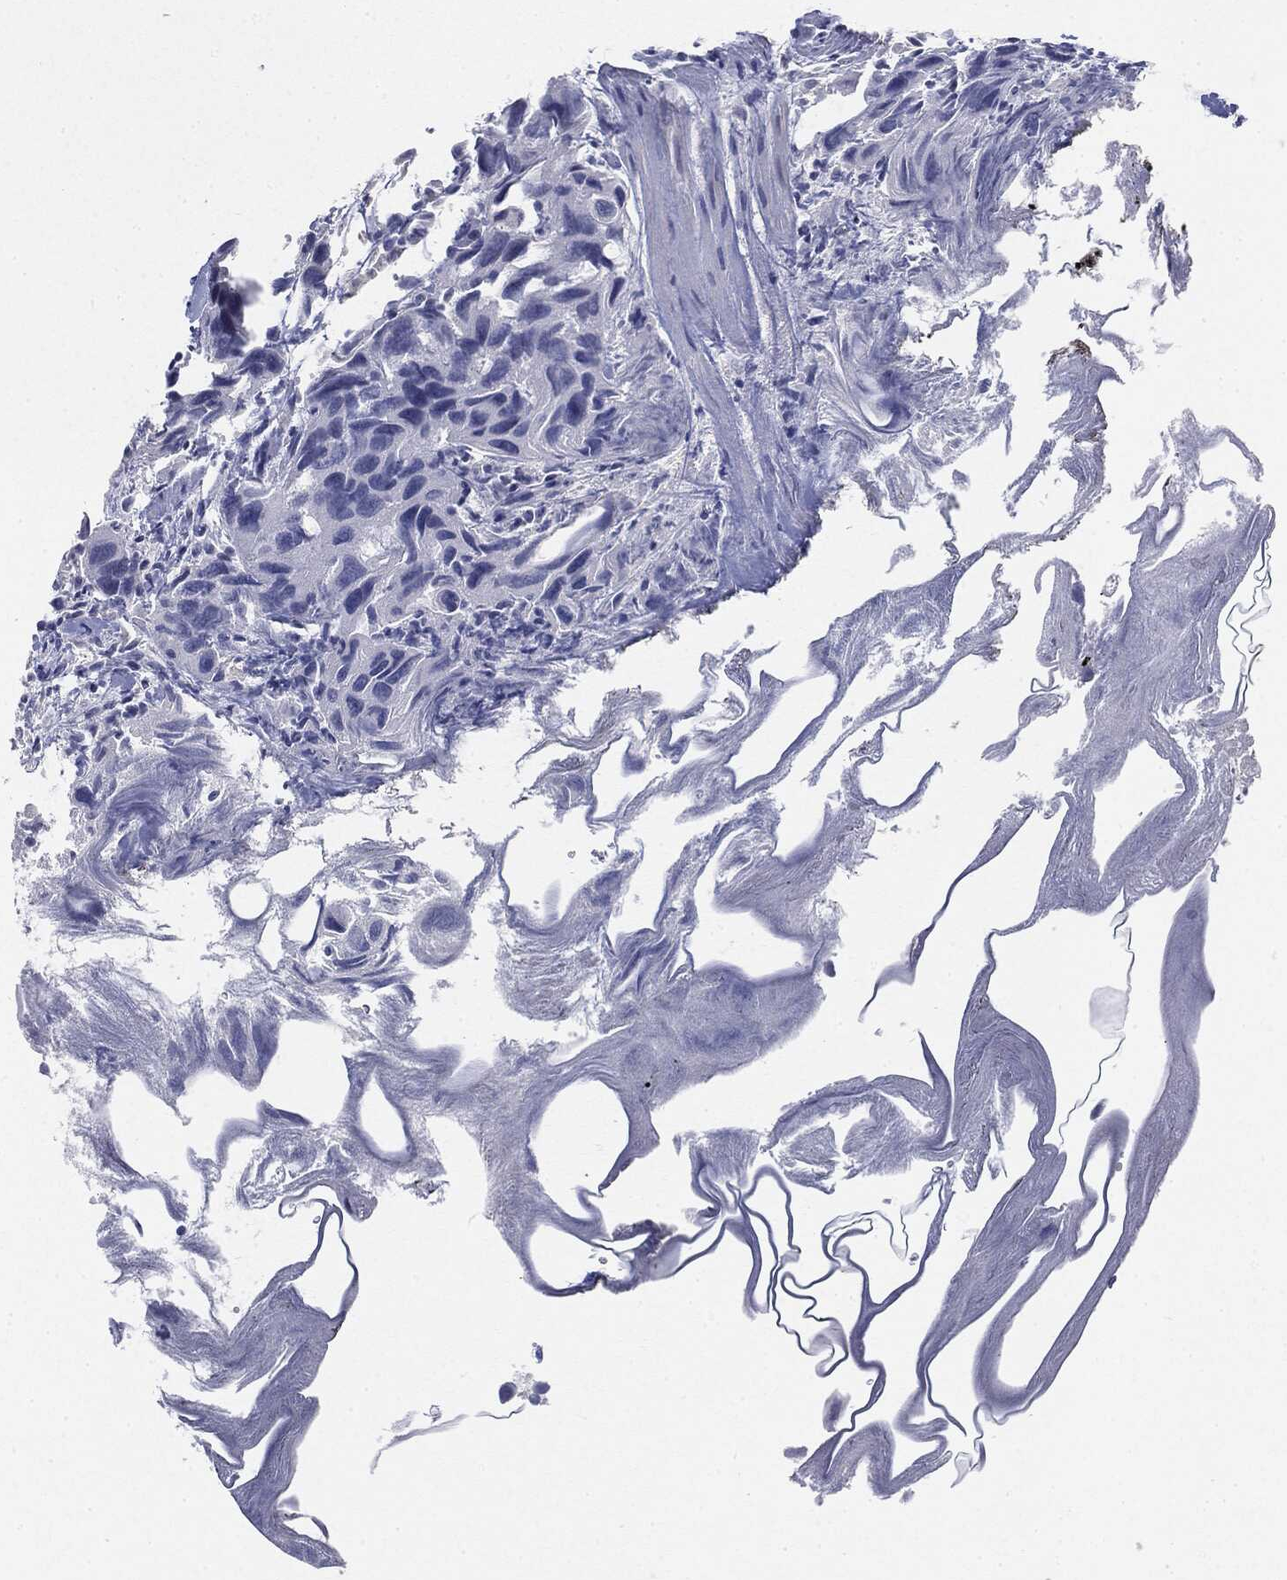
{"staining": {"intensity": "negative", "quantity": "none", "location": "none"}, "tissue": "urothelial cancer", "cell_type": "Tumor cells", "image_type": "cancer", "snomed": [{"axis": "morphology", "description": "Urothelial carcinoma, High grade"}, {"axis": "topography", "description": "Urinary bladder"}], "caption": "The histopathology image shows no staining of tumor cells in urothelial carcinoma (high-grade).", "gene": "CGB1", "patient": {"sex": "male", "age": 79}}